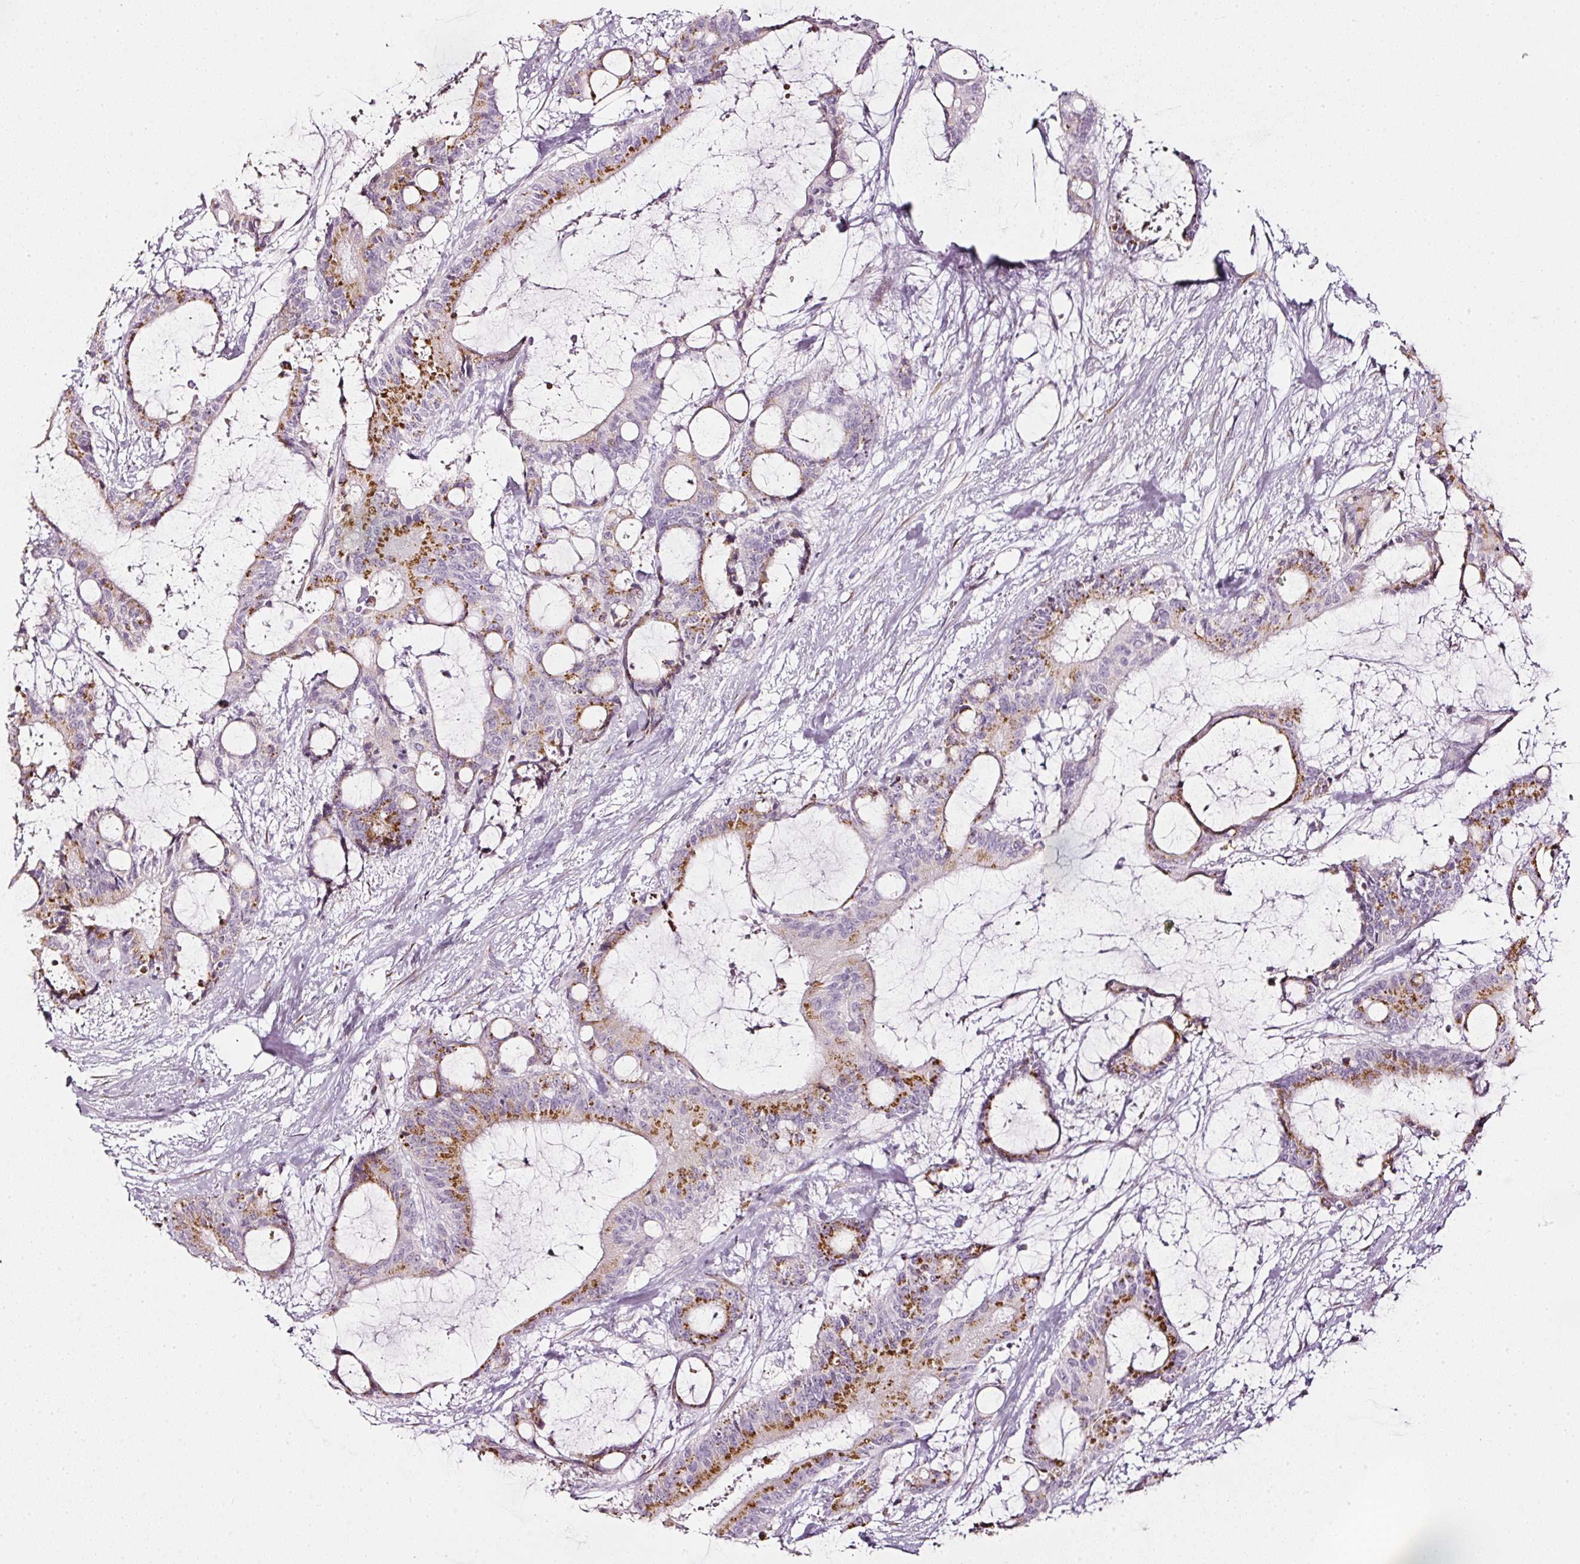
{"staining": {"intensity": "moderate", "quantity": "25%-75%", "location": "cytoplasmic/membranous"}, "tissue": "liver cancer", "cell_type": "Tumor cells", "image_type": "cancer", "snomed": [{"axis": "morphology", "description": "Normal tissue, NOS"}, {"axis": "morphology", "description": "Cholangiocarcinoma"}, {"axis": "topography", "description": "Liver"}, {"axis": "topography", "description": "Peripheral nerve tissue"}], "caption": "Moderate cytoplasmic/membranous positivity for a protein is appreciated in approximately 25%-75% of tumor cells of cholangiocarcinoma (liver) using immunohistochemistry.", "gene": "SDF4", "patient": {"sex": "female", "age": 73}}